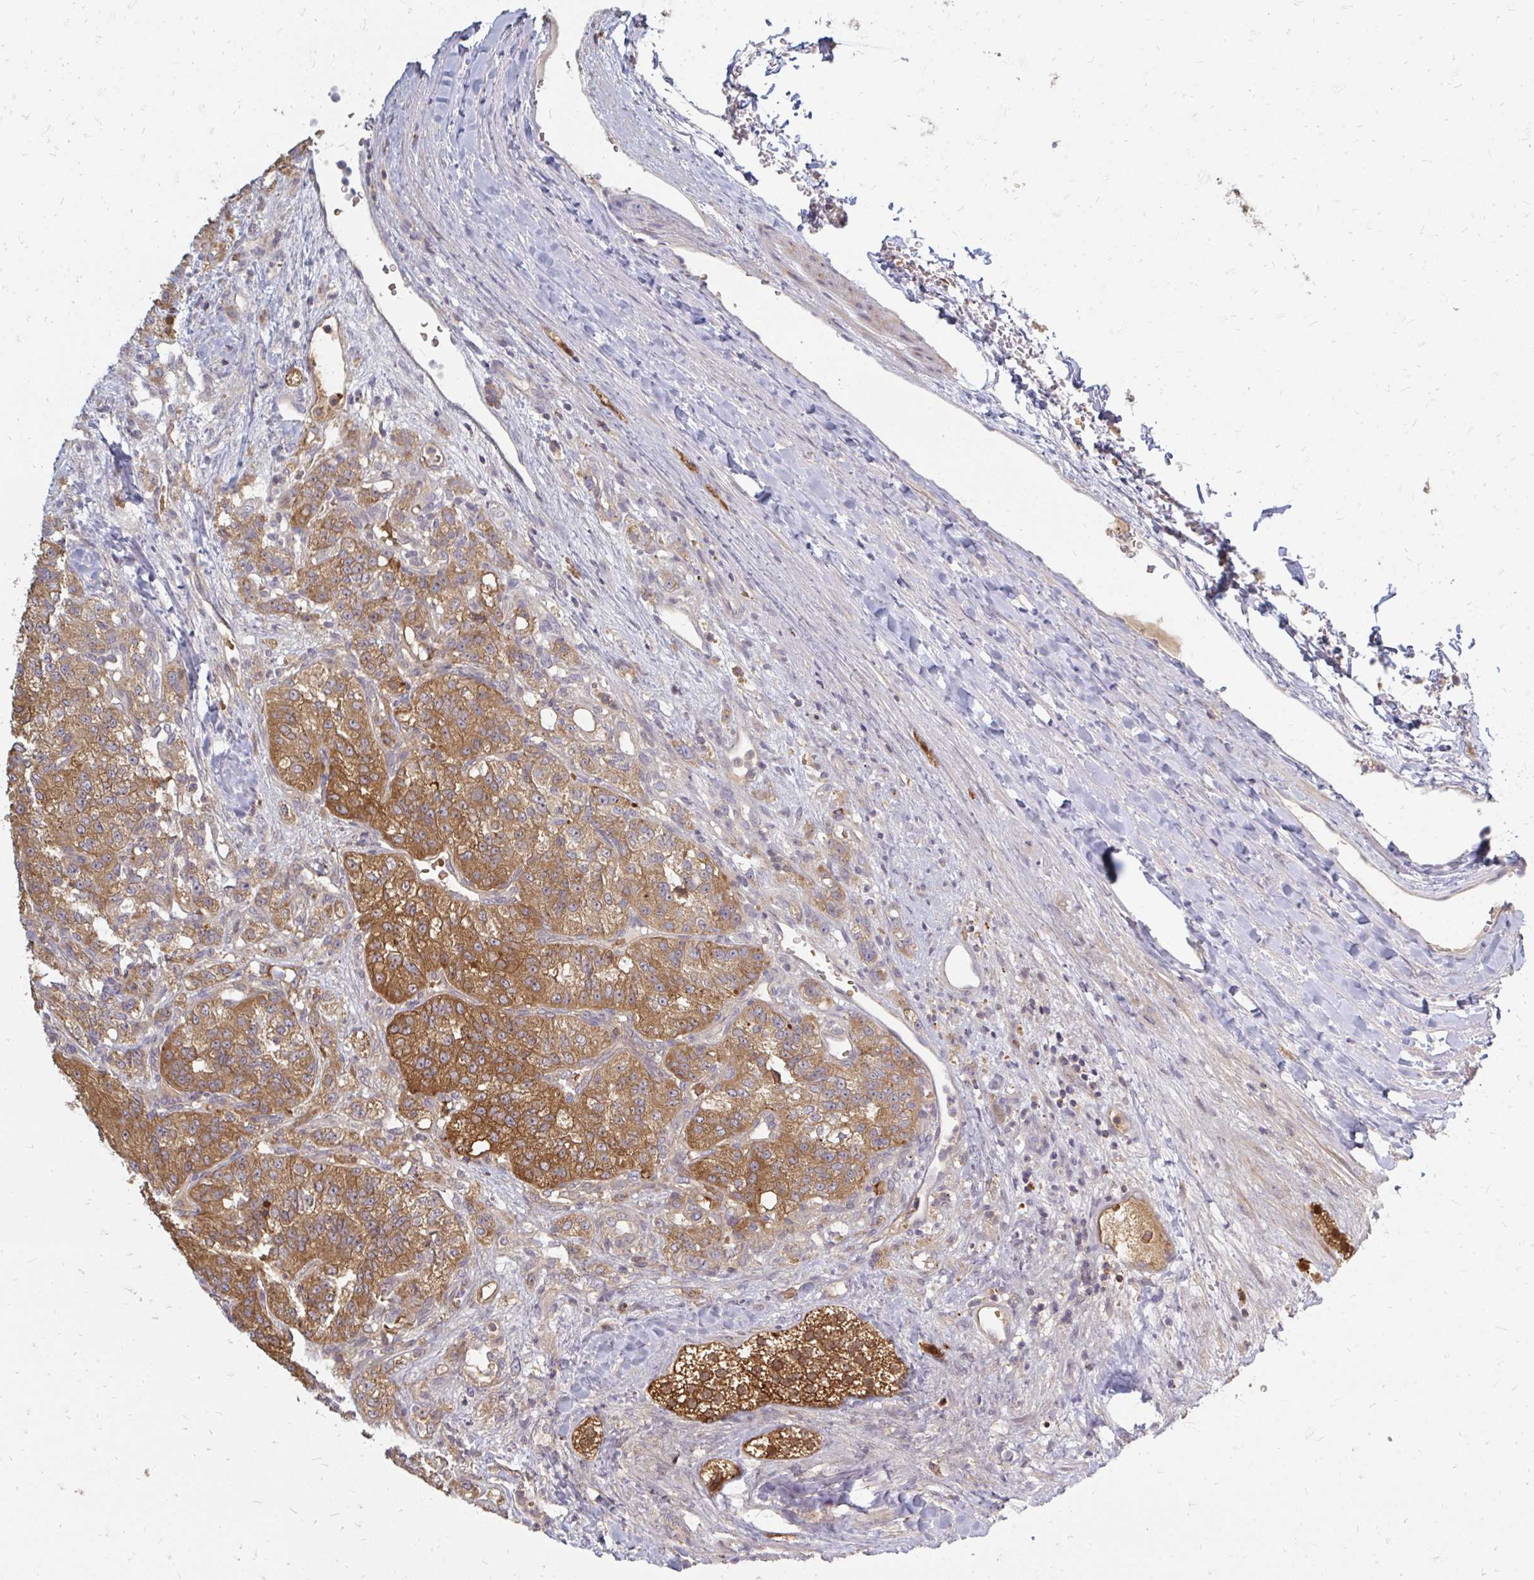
{"staining": {"intensity": "strong", "quantity": "25%-75%", "location": "cytoplasmic/membranous"}, "tissue": "renal cancer", "cell_type": "Tumor cells", "image_type": "cancer", "snomed": [{"axis": "morphology", "description": "Adenocarcinoma, NOS"}, {"axis": "topography", "description": "Kidney"}], "caption": "An immunohistochemistry micrograph of tumor tissue is shown. Protein staining in brown shows strong cytoplasmic/membranous positivity in renal cancer (adenocarcinoma) within tumor cells.", "gene": "ZNF285", "patient": {"sex": "female", "age": 63}}